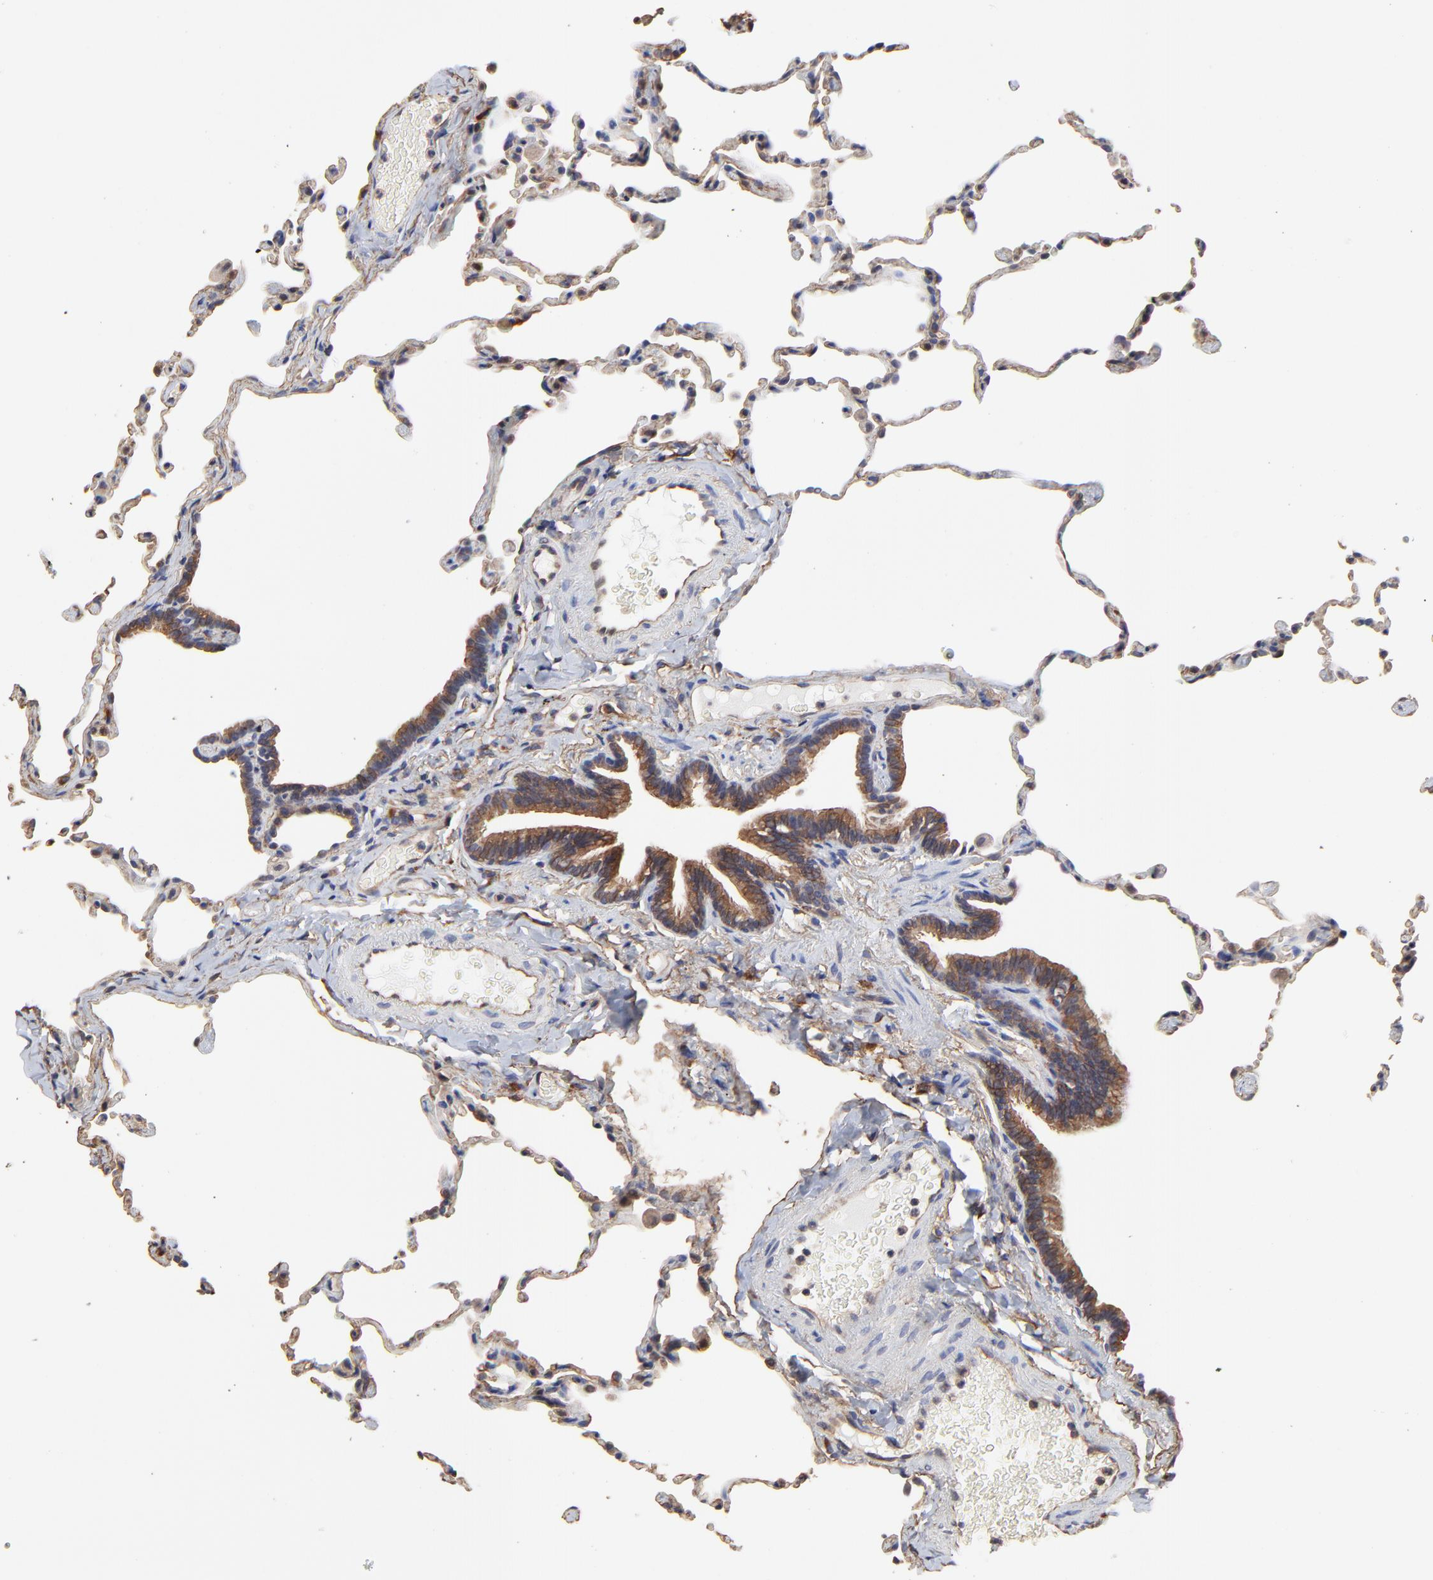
{"staining": {"intensity": "moderate", "quantity": ">75%", "location": "cytoplasmic/membranous"}, "tissue": "lung", "cell_type": "Alveolar cells", "image_type": "normal", "snomed": [{"axis": "morphology", "description": "Normal tissue, NOS"}, {"axis": "topography", "description": "Lung"}], "caption": "Alveolar cells exhibit medium levels of moderate cytoplasmic/membranous expression in about >75% of cells in benign lung.", "gene": "ARMT1", "patient": {"sex": "female", "age": 61}}